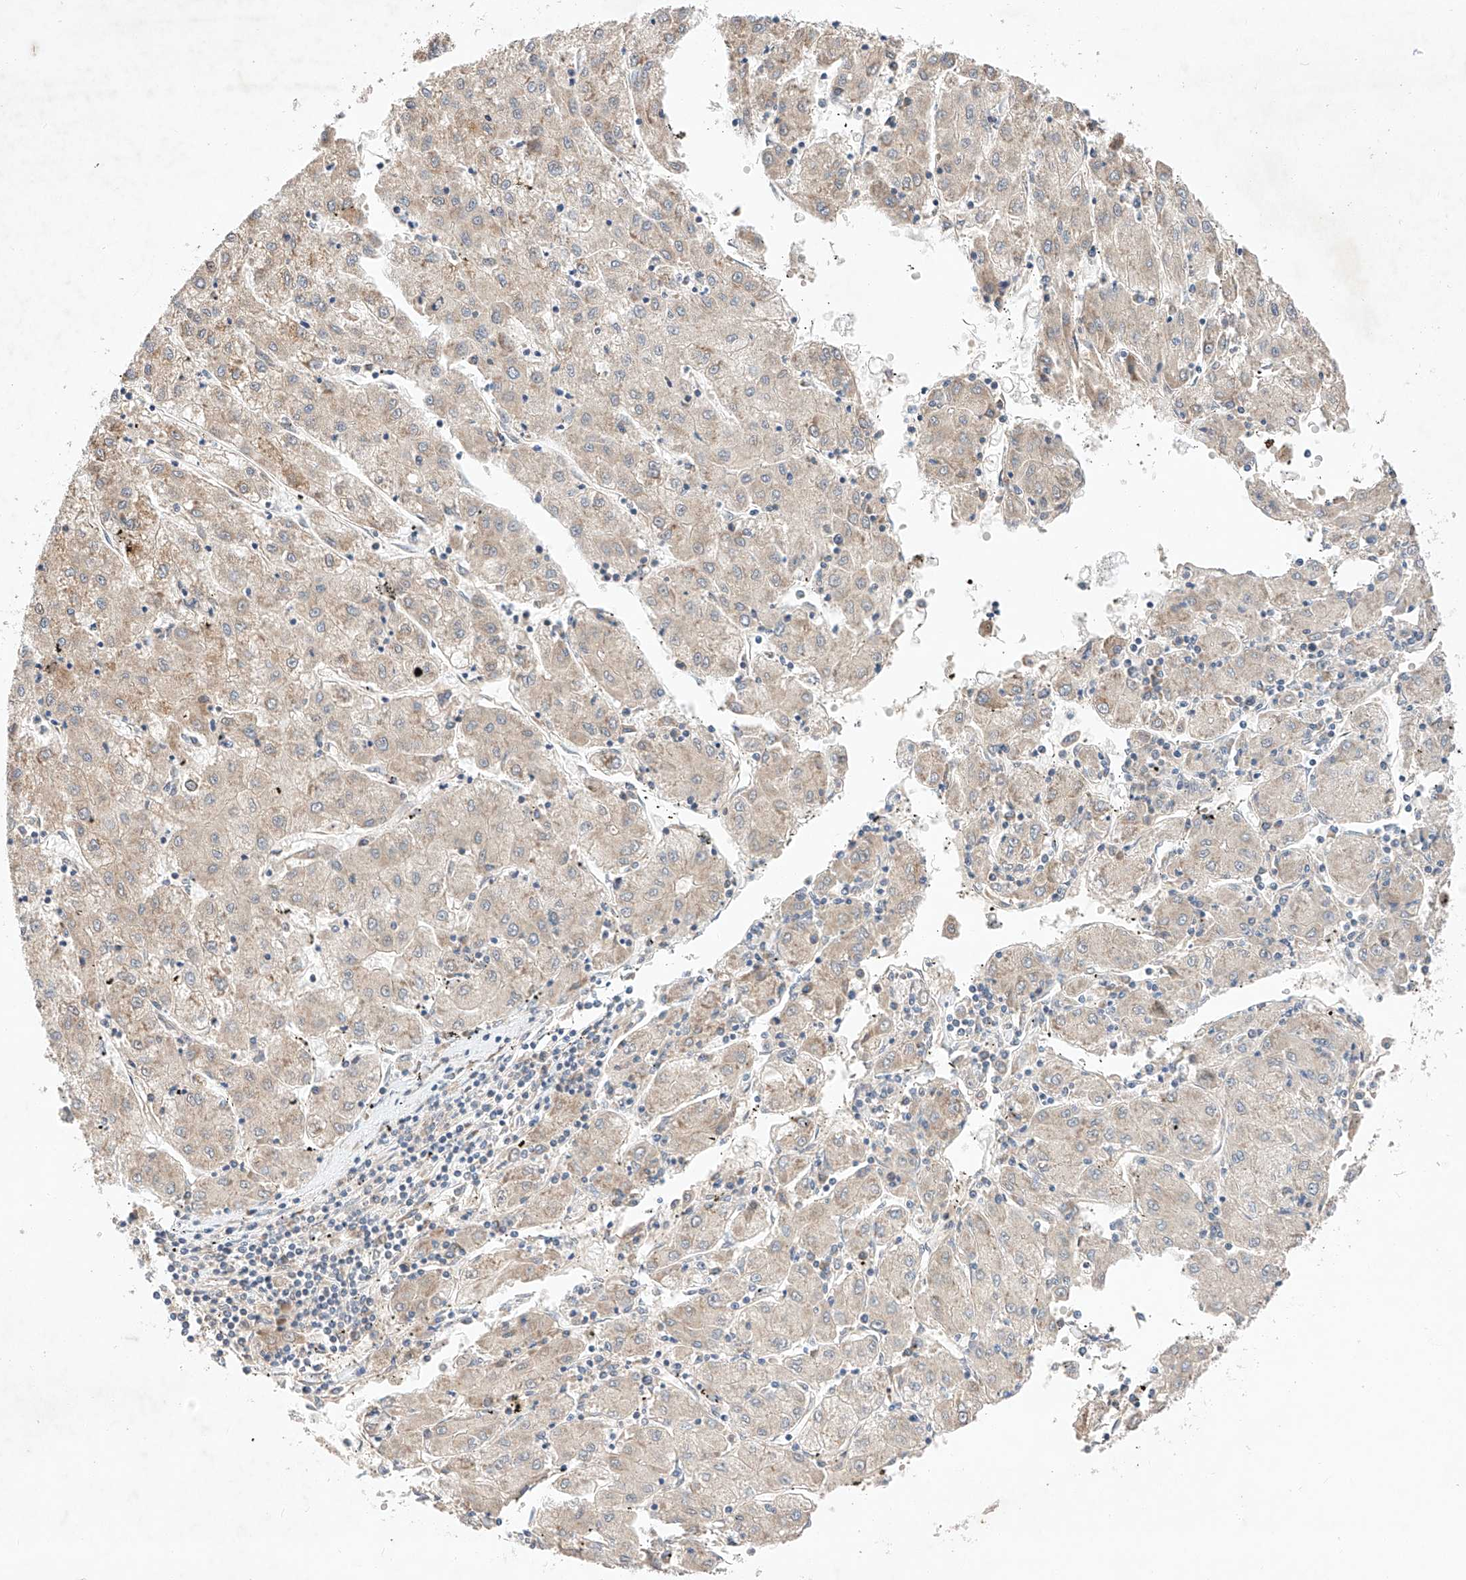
{"staining": {"intensity": "moderate", "quantity": "25%-75%", "location": "cytoplasmic/membranous"}, "tissue": "liver cancer", "cell_type": "Tumor cells", "image_type": "cancer", "snomed": [{"axis": "morphology", "description": "Carcinoma, Hepatocellular, NOS"}, {"axis": "topography", "description": "Liver"}], "caption": "DAB immunohistochemical staining of liver hepatocellular carcinoma demonstrates moderate cytoplasmic/membranous protein positivity in about 25%-75% of tumor cells. (DAB IHC with brightfield microscopy, high magnification).", "gene": "C6orf118", "patient": {"sex": "male", "age": 72}}